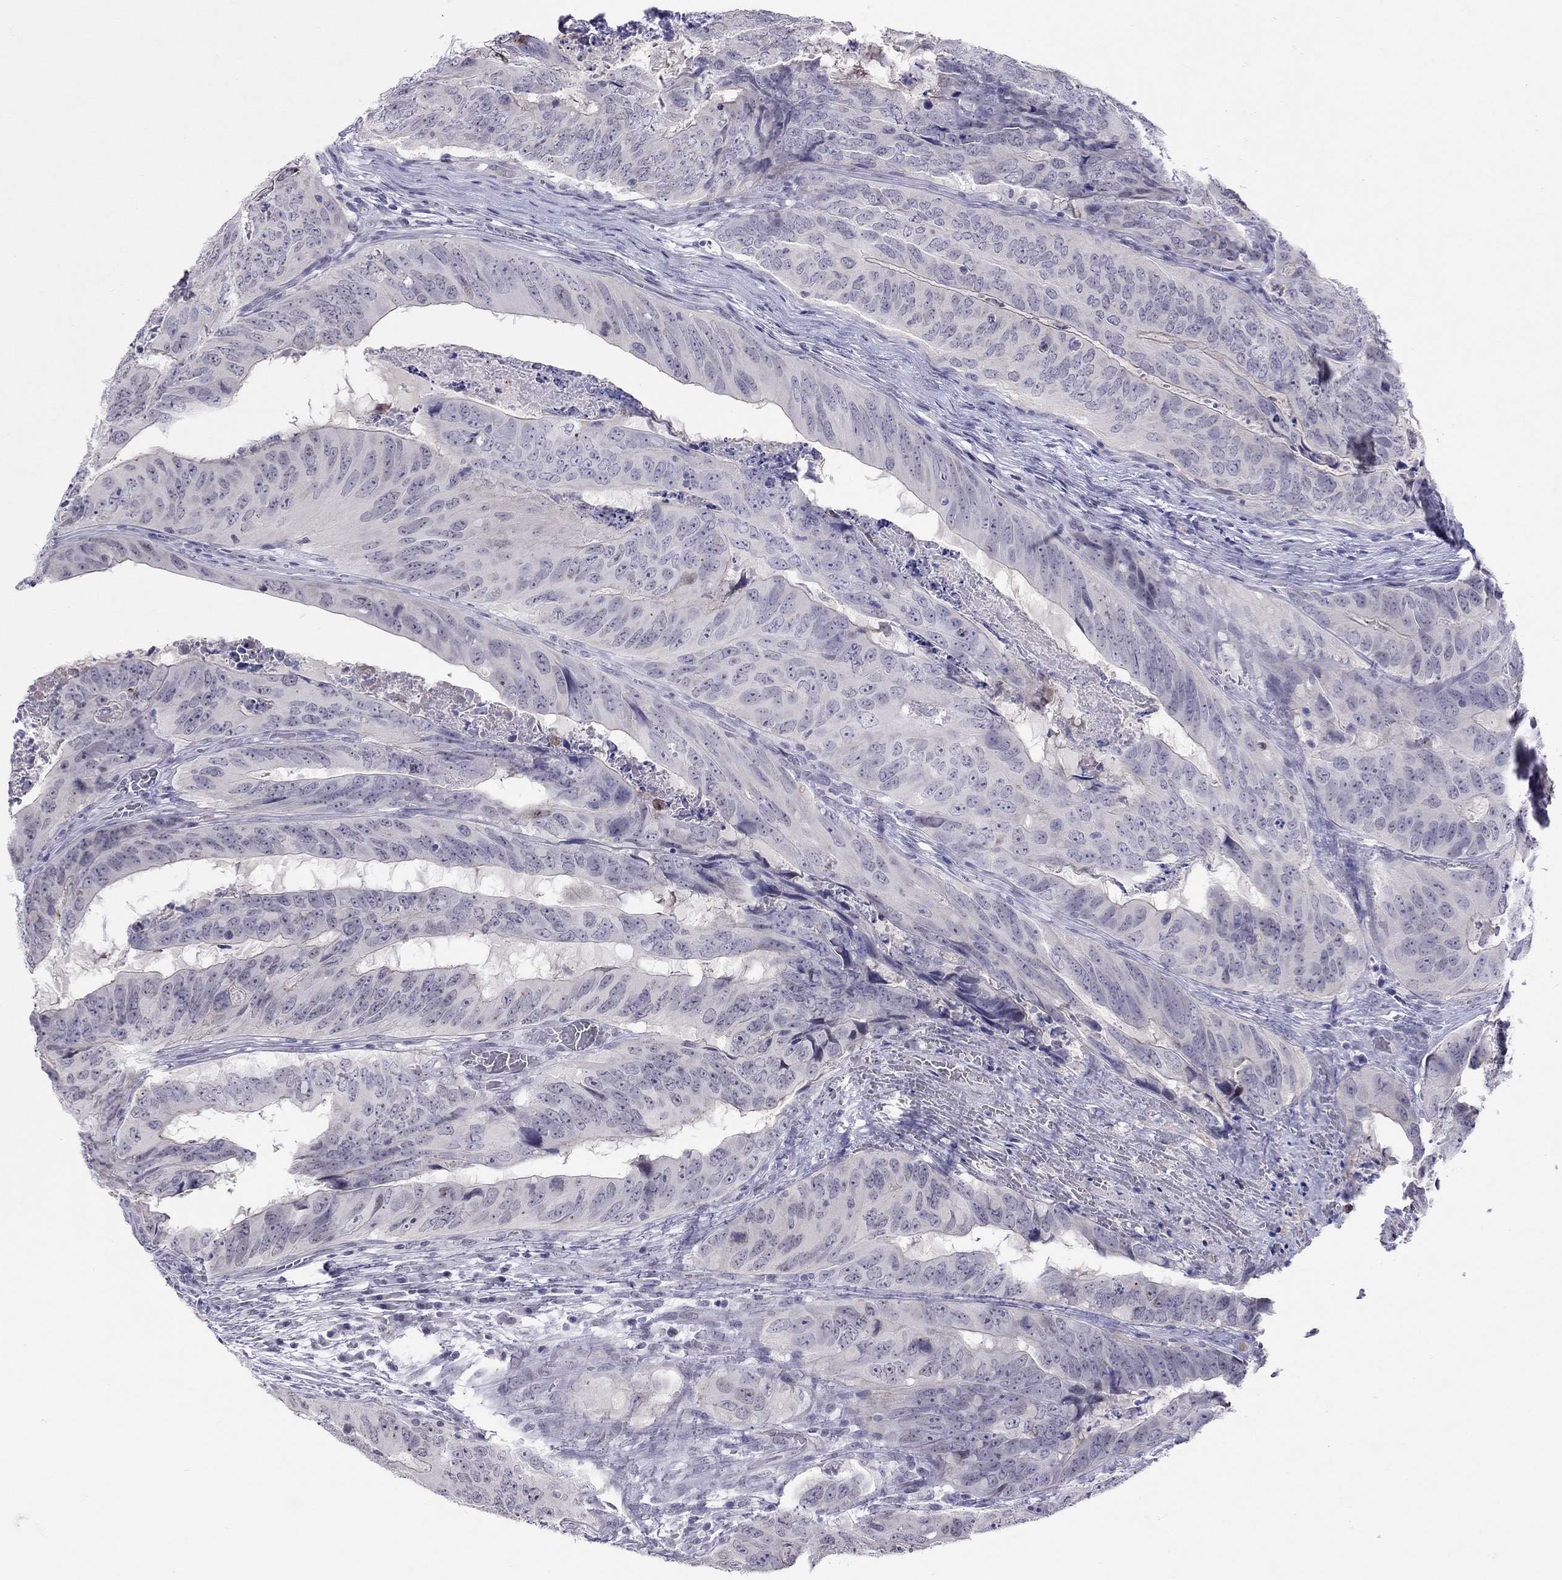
{"staining": {"intensity": "negative", "quantity": "none", "location": "none"}, "tissue": "colorectal cancer", "cell_type": "Tumor cells", "image_type": "cancer", "snomed": [{"axis": "morphology", "description": "Adenocarcinoma, NOS"}, {"axis": "topography", "description": "Colon"}], "caption": "IHC of human adenocarcinoma (colorectal) demonstrates no positivity in tumor cells.", "gene": "JHY", "patient": {"sex": "male", "age": 79}}